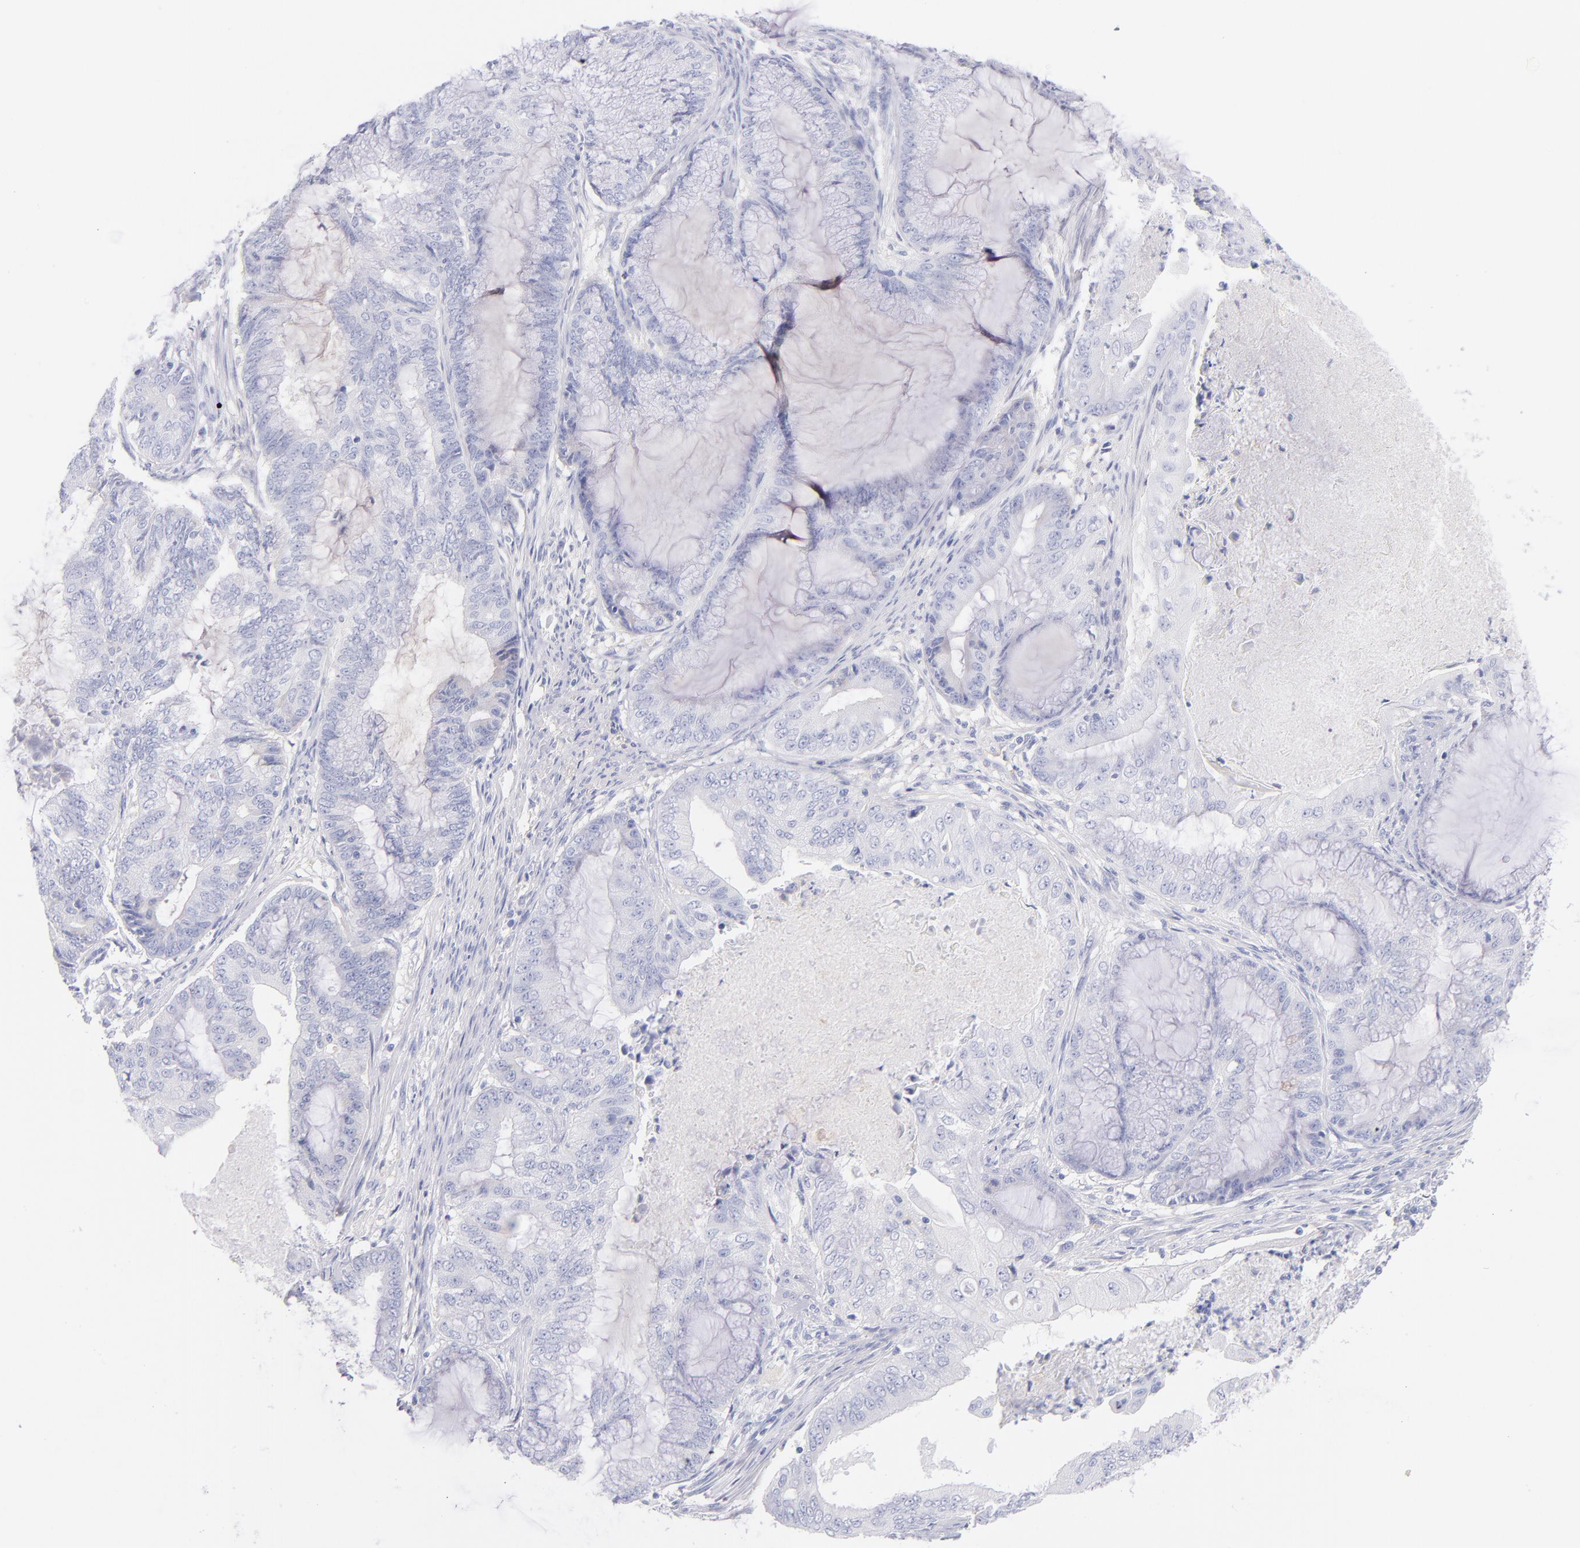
{"staining": {"intensity": "negative", "quantity": "none", "location": "none"}, "tissue": "endometrial cancer", "cell_type": "Tumor cells", "image_type": "cancer", "snomed": [{"axis": "morphology", "description": "Adenocarcinoma, NOS"}, {"axis": "topography", "description": "Endometrium"}], "caption": "IHC of endometrial adenocarcinoma shows no staining in tumor cells. The staining was performed using DAB to visualize the protein expression in brown, while the nuclei were stained in blue with hematoxylin (Magnification: 20x).", "gene": "HP", "patient": {"sex": "female", "age": 63}}